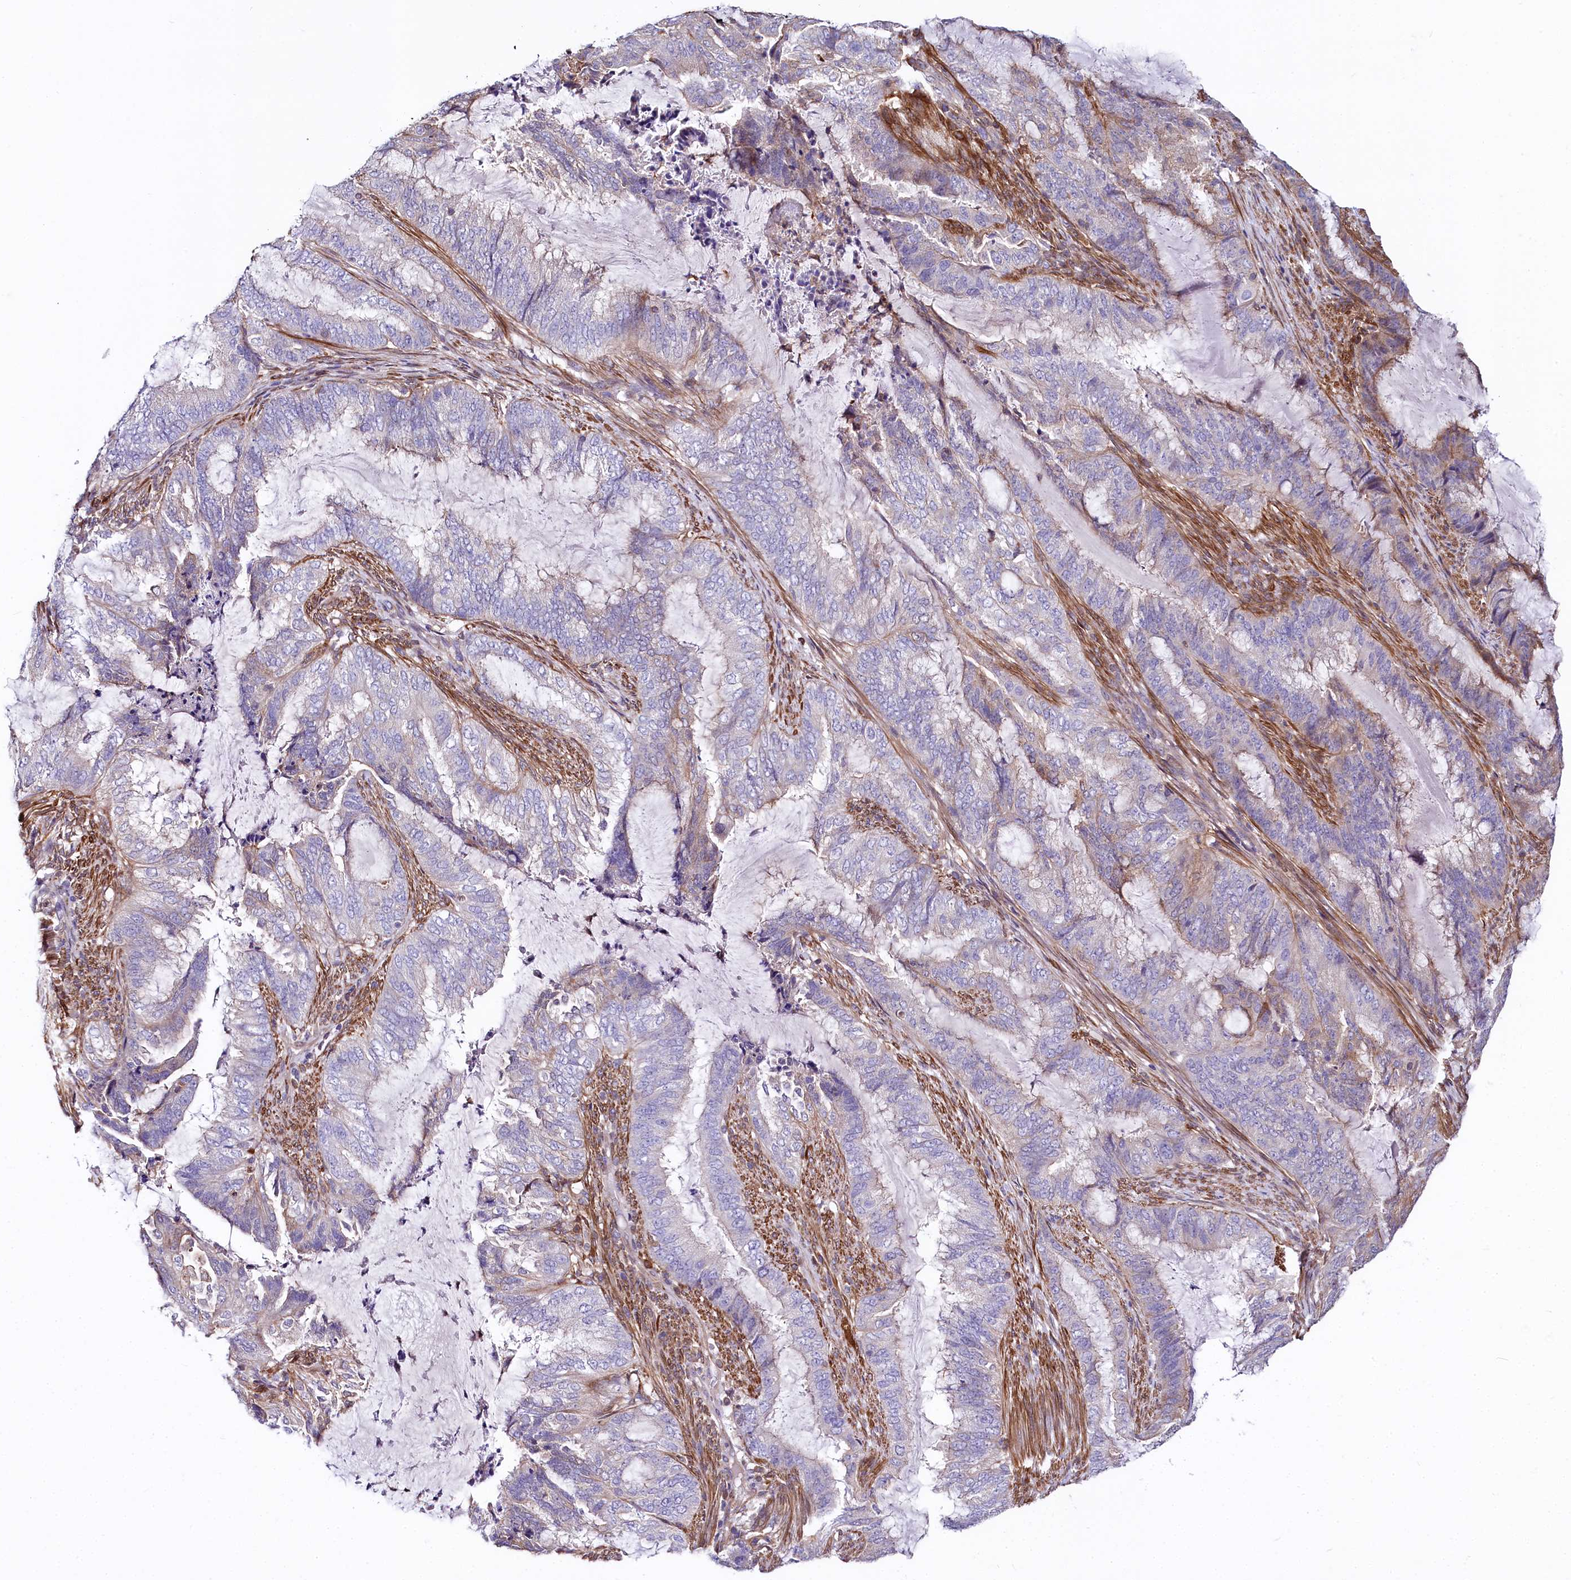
{"staining": {"intensity": "negative", "quantity": "none", "location": "none"}, "tissue": "endometrial cancer", "cell_type": "Tumor cells", "image_type": "cancer", "snomed": [{"axis": "morphology", "description": "Adenocarcinoma, NOS"}, {"axis": "topography", "description": "Endometrium"}], "caption": "DAB (3,3'-diaminobenzidine) immunohistochemical staining of endometrial adenocarcinoma demonstrates no significant expression in tumor cells.", "gene": "FCHSD2", "patient": {"sex": "female", "age": 51}}